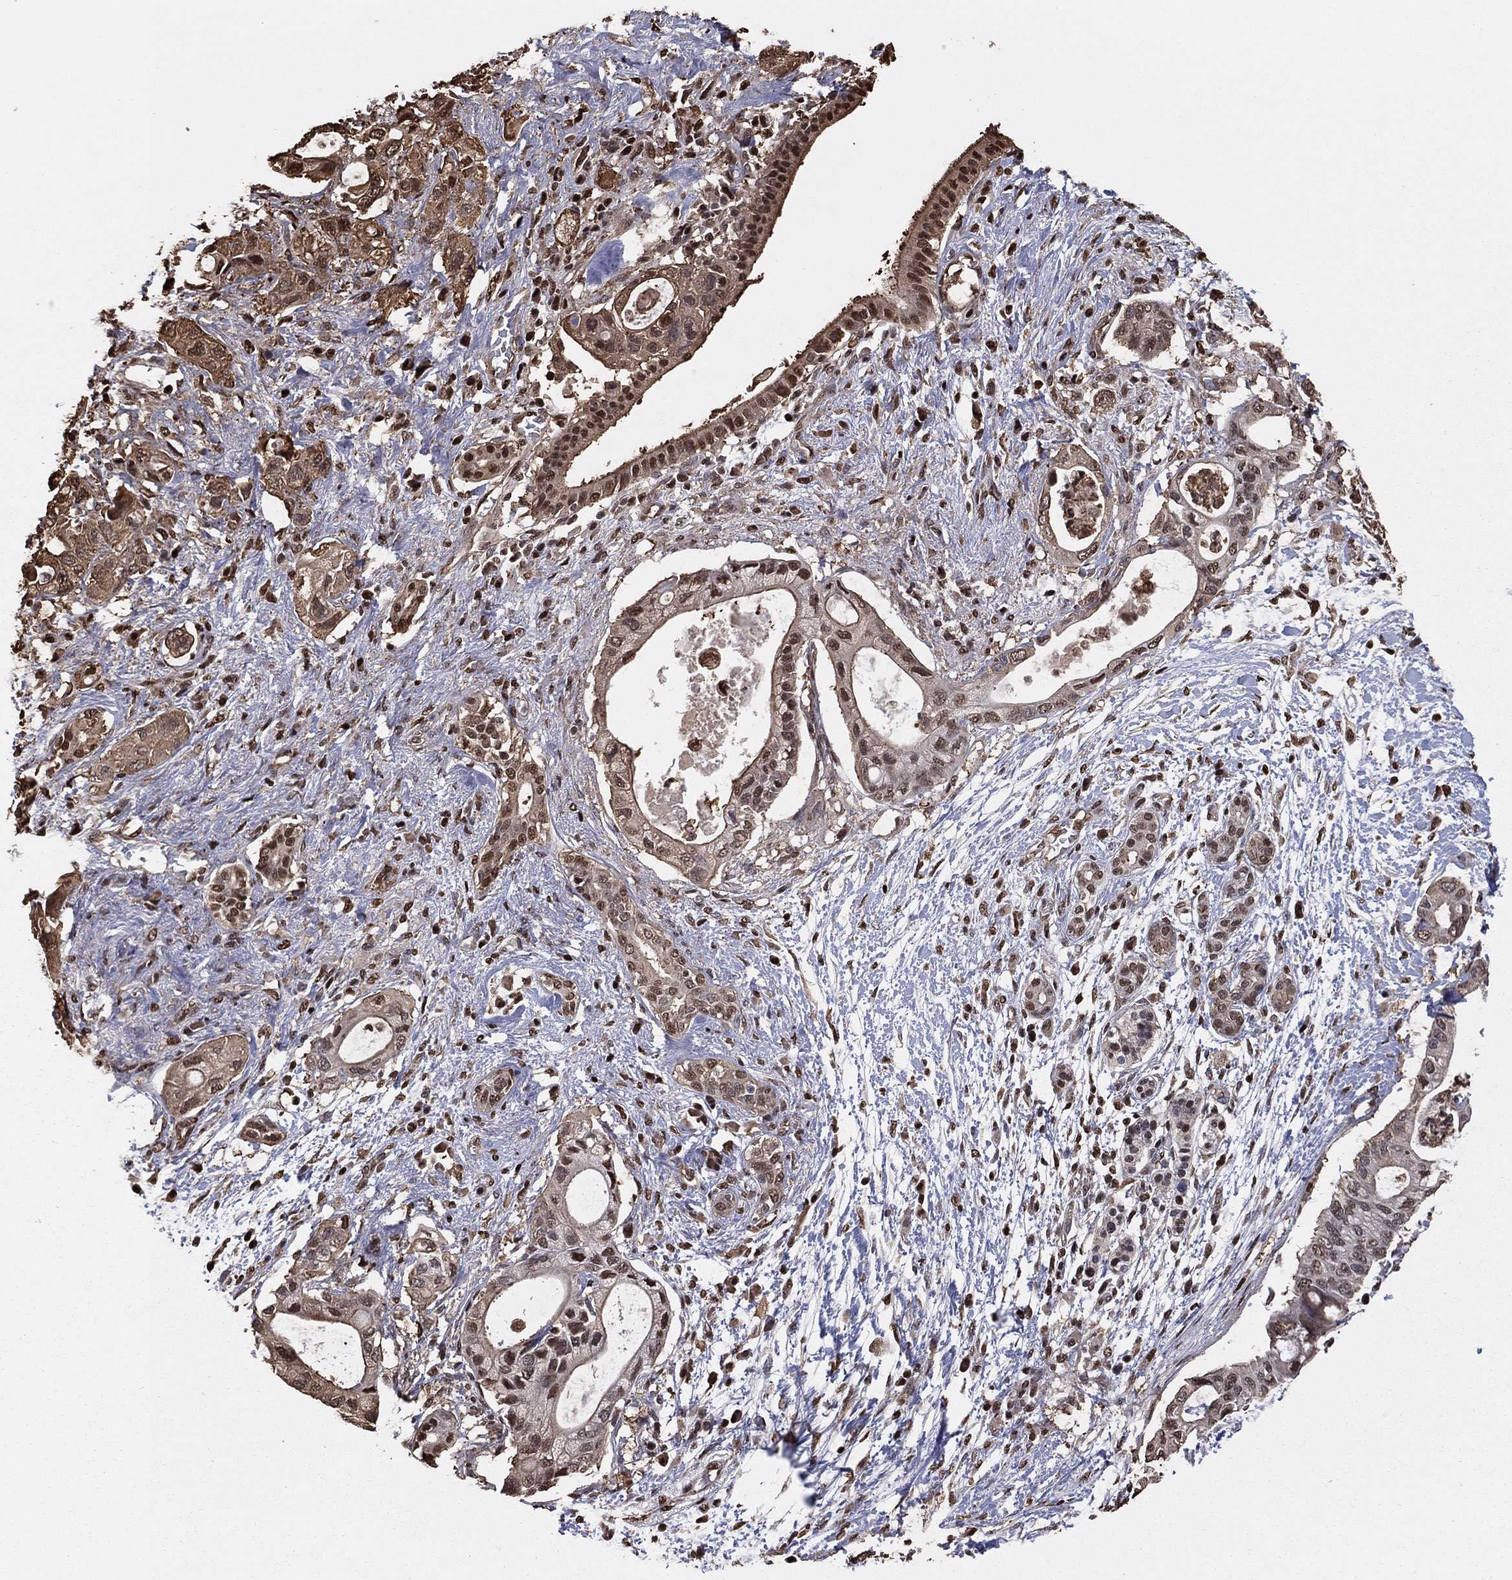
{"staining": {"intensity": "strong", "quantity": "25%-75%", "location": "nuclear"}, "tissue": "pancreatic cancer", "cell_type": "Tumor cells", "image_type": "cancer", "snomed": [{"axis": "morphology", "description": "Adenocarcinoma, NOS"}, {"axis": "topography", "description": "Pancreas"}], "caption": "IHC (DAB (3,3'-diaminobenzidine)) staining of pancreatic cancer (adenocarcinoma) exhibits strong nuclear protein positivity in approximately 25%-75% of tumor cells.", "gene": "GAPDH", "patient": {"sex": "female", "age": 72}}